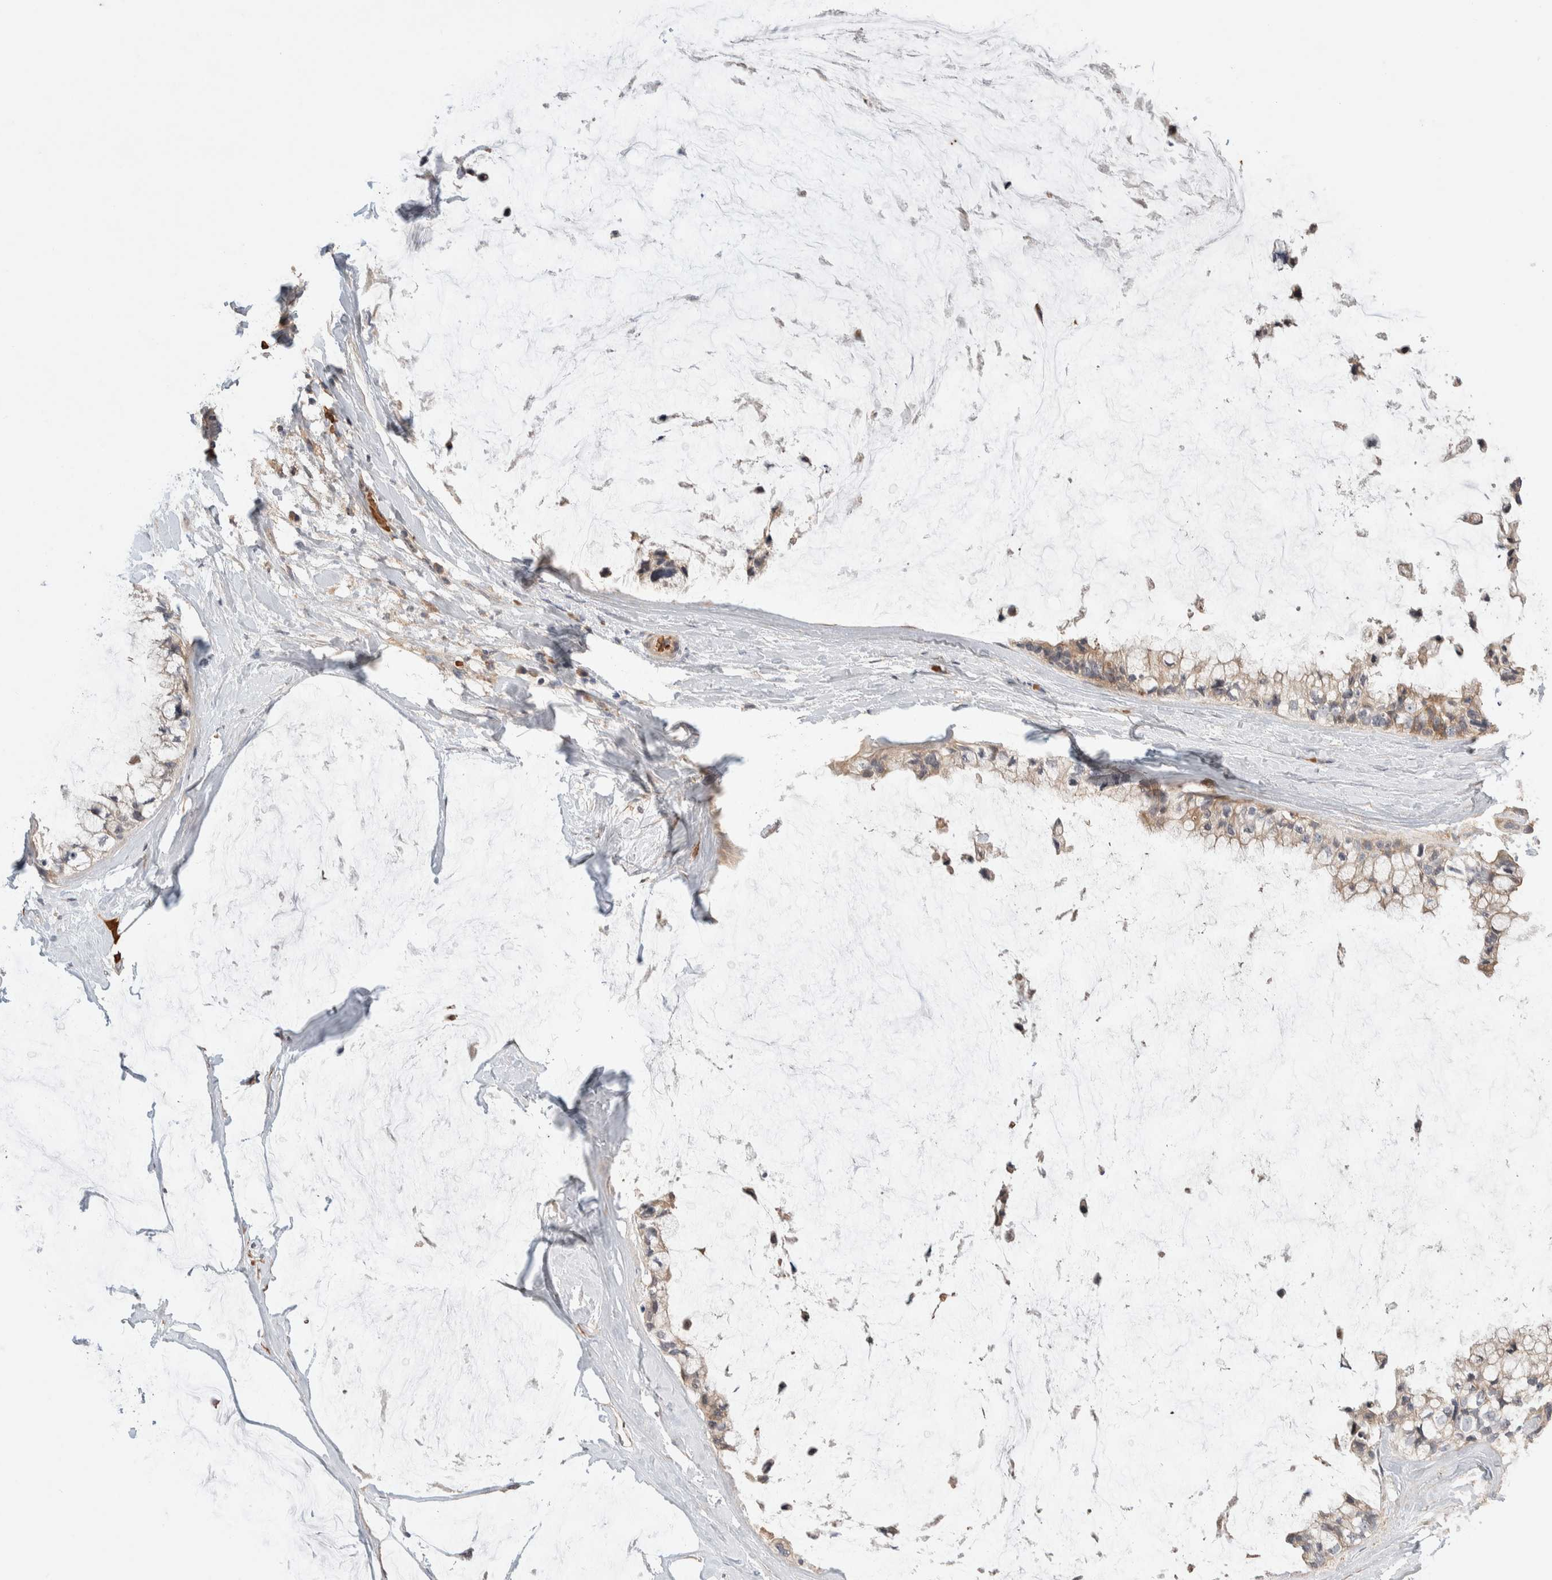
{"staining": {"intensity": "moderate", "quantity": ">75%", "location": "cytoplasmic/membranous"}, "tissue": "ovarian cancer", "cell_type": "Tumor cells", "image_type": "cancer", "snomed": [{"axis": "morphology", "description": "Cystadenocarcinoma, mucinous, NOS"}, {"axis": "topography", "description": "Ovary"}], "caption": "Human ovarian cancer (mucinous cystadenocarcinoma) stained with a protein marker demonstrates moderate staining in tumor cells.", "gene": "WDR91", "patient": {"sex": "female", "age": 39}}